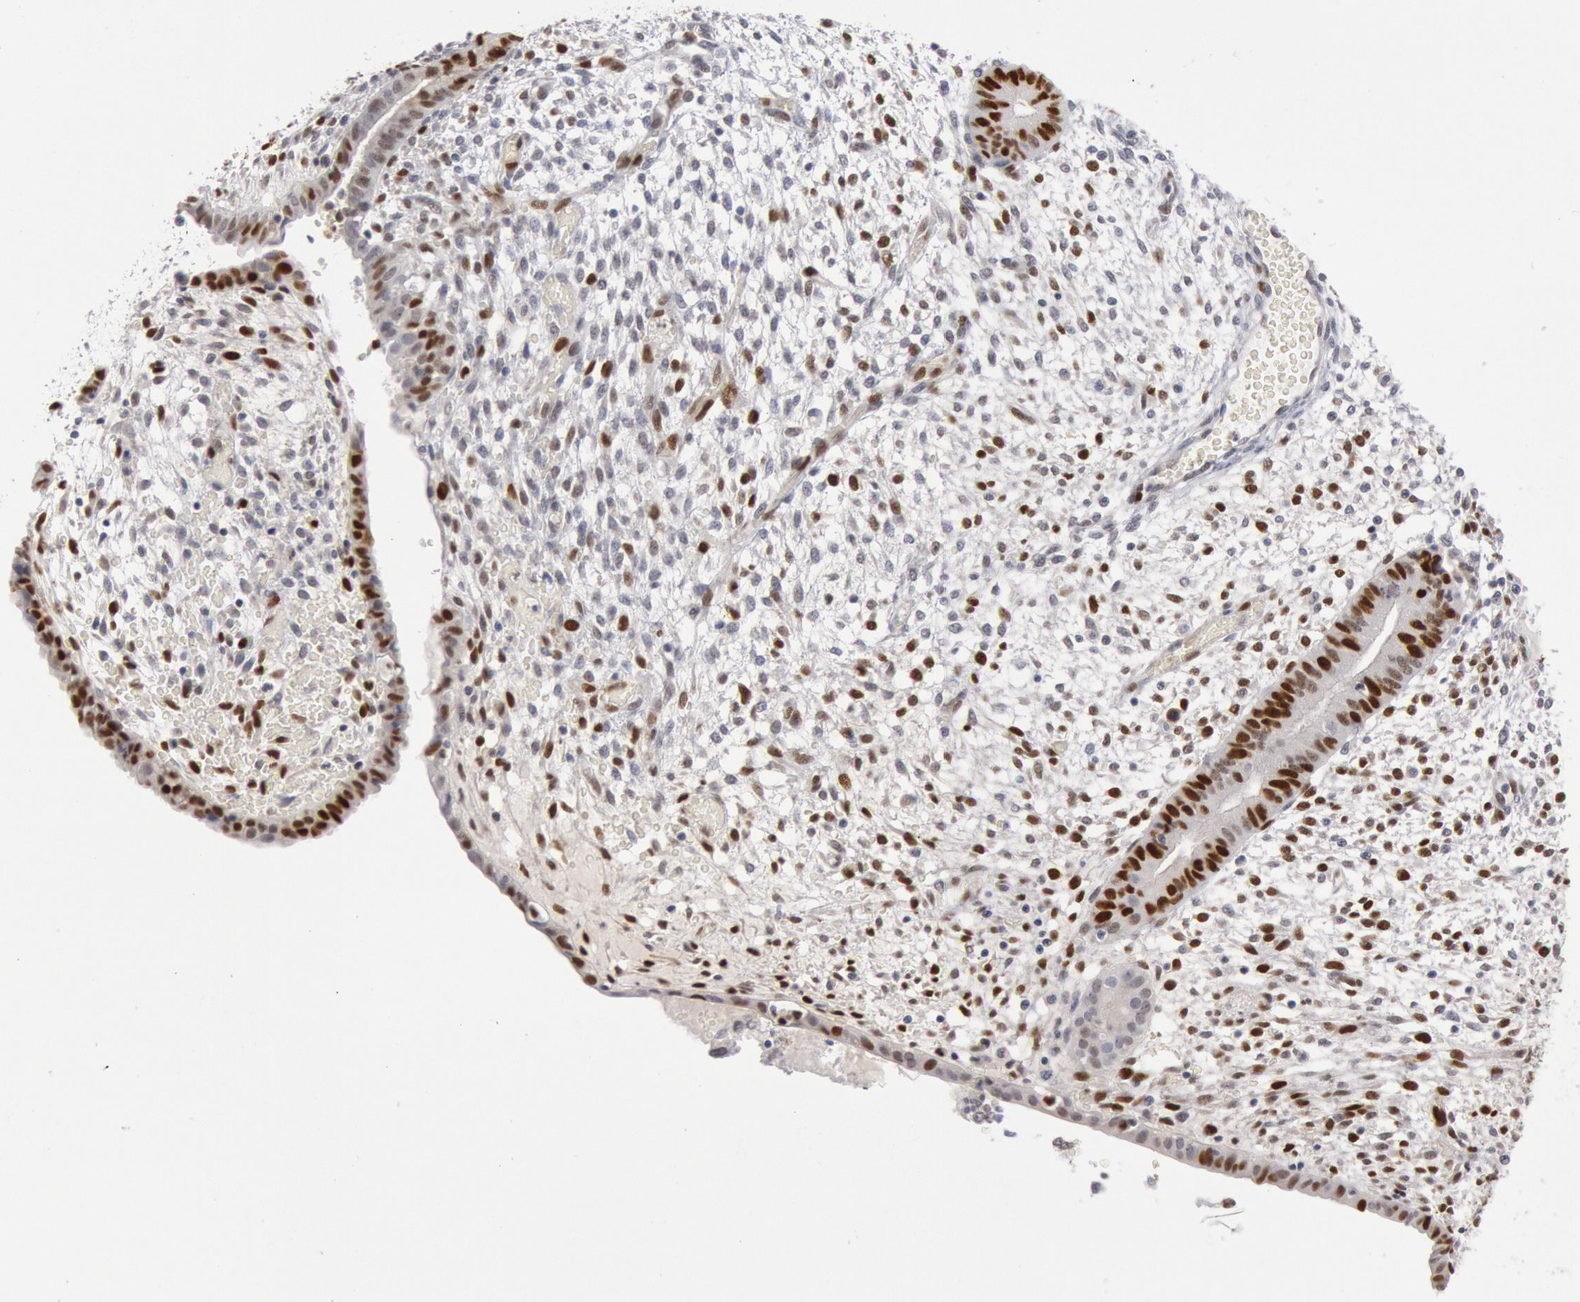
{"staining": {"intensity": "strong", "quantity": "25%-75%", "location": "nuclear"}, "tissue": "endometrium", "cell_type": "Cells in endometrial stroma", "image_type": "normal", "snomed": [{"axis": "morphology", "description": "Normal tissue, NOS"}, {"axis": "topography", "description": "Endometrium"}], "caption": "Immunohistochemical staining of unremarkable human endometrium exhibits 25%-75% levels of strong nuclear protein expression in approximately 25%-75% of cells in endometrial stroma. (Brightfield microscopy of DAB IHC at high magnification).", "gene": "WDHD1", "patient": {"sex": "female", "age": 42}}